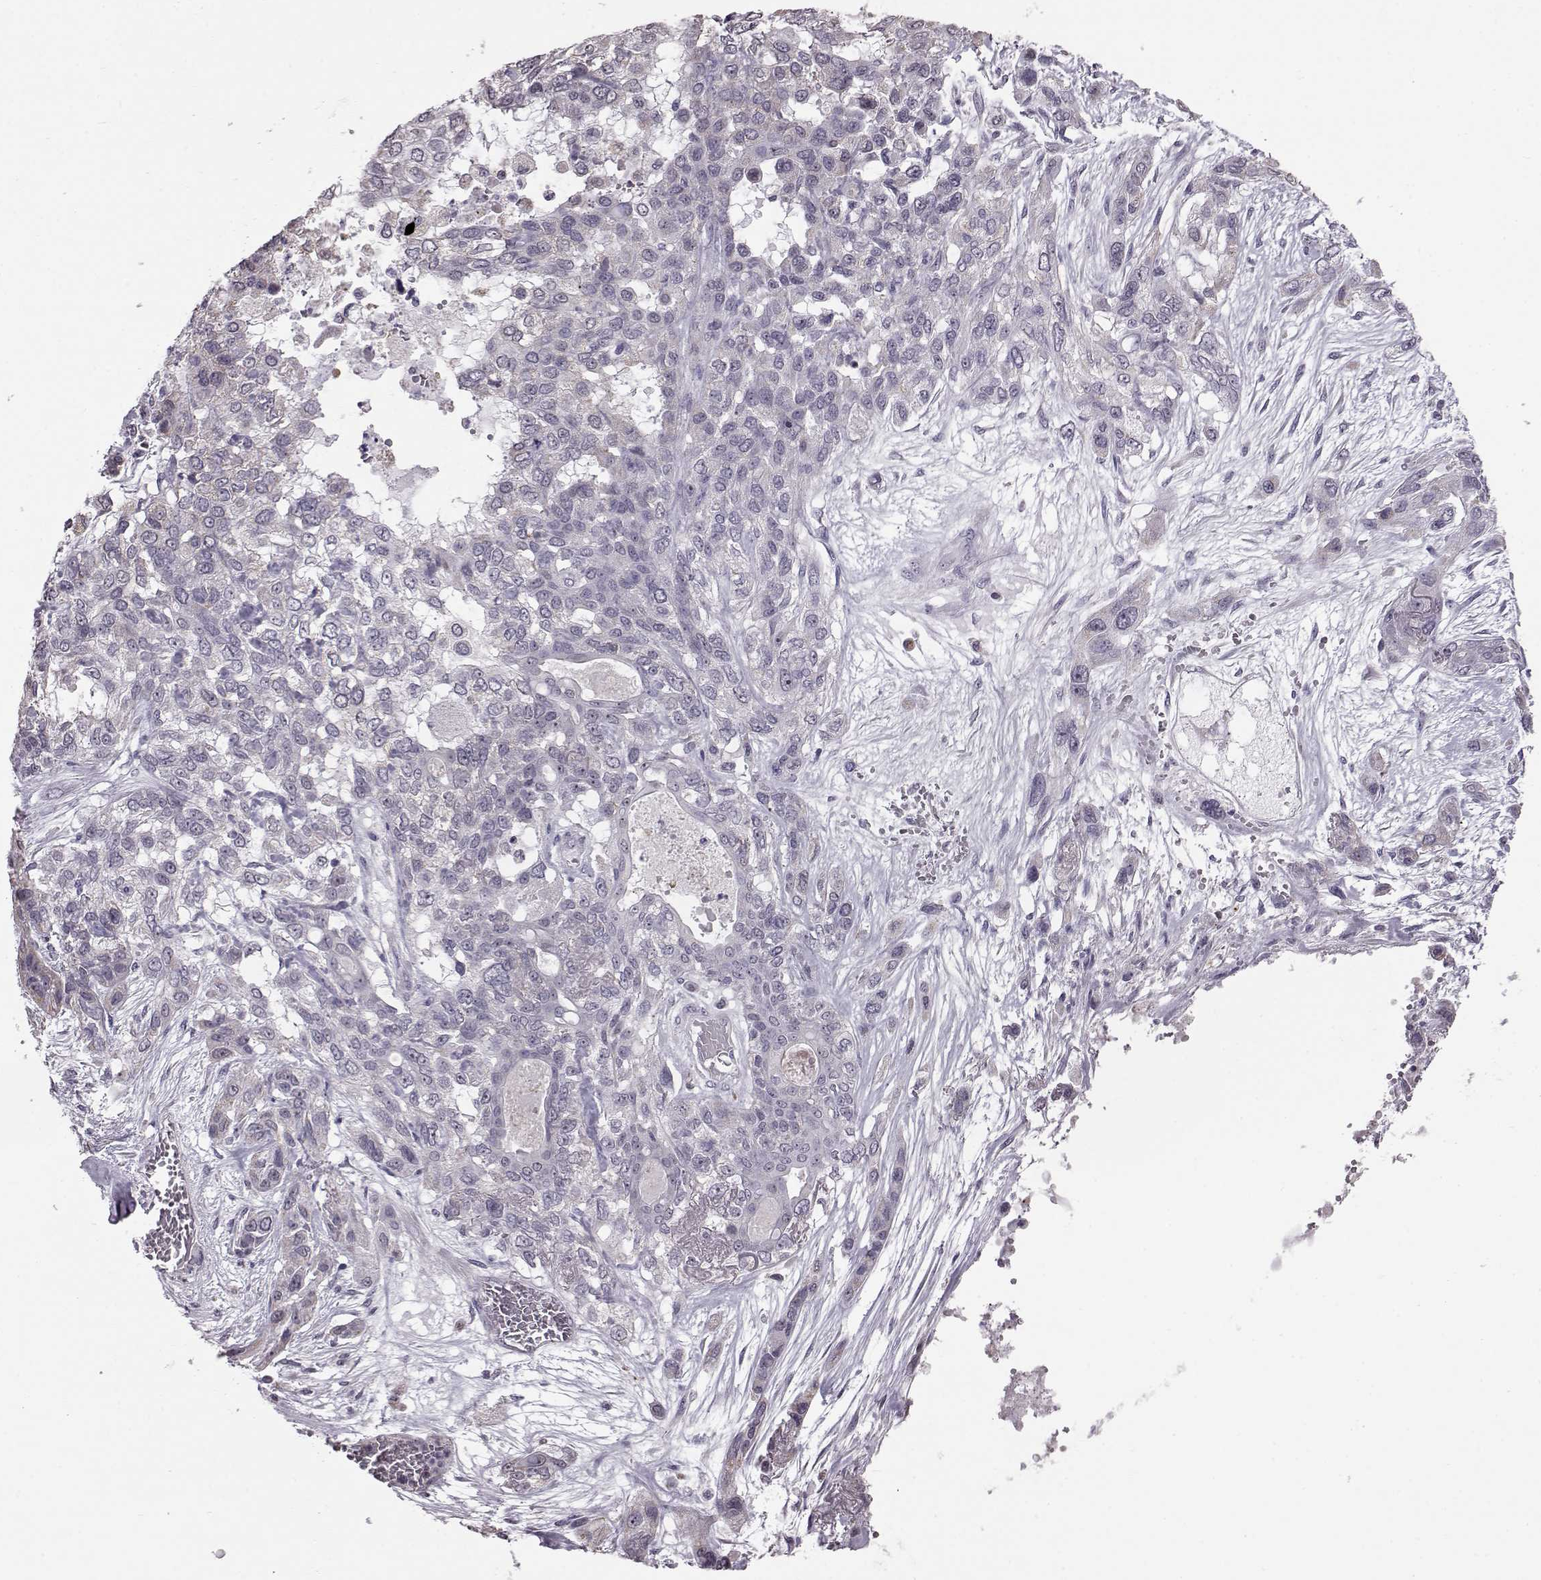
{"staining": {"intensity": "negative", "quantity": "none", "location": "none"}, "tissue": "lung cancer", "cell_type": "Tumor cells", "image_type": "cancer", "snomed": [{"axis": "morphology", "description": "Squamous cell carcinoma, NOS"}, {"axis": "topography", "description": "Lung"}], "caption": "Human lung squamous cell carcinoma stained for a protein using IHC exhibits no positivity in tumor cells.", "gene": "ALDH3A1", "patient": {"sex": "female", "age": 70}}